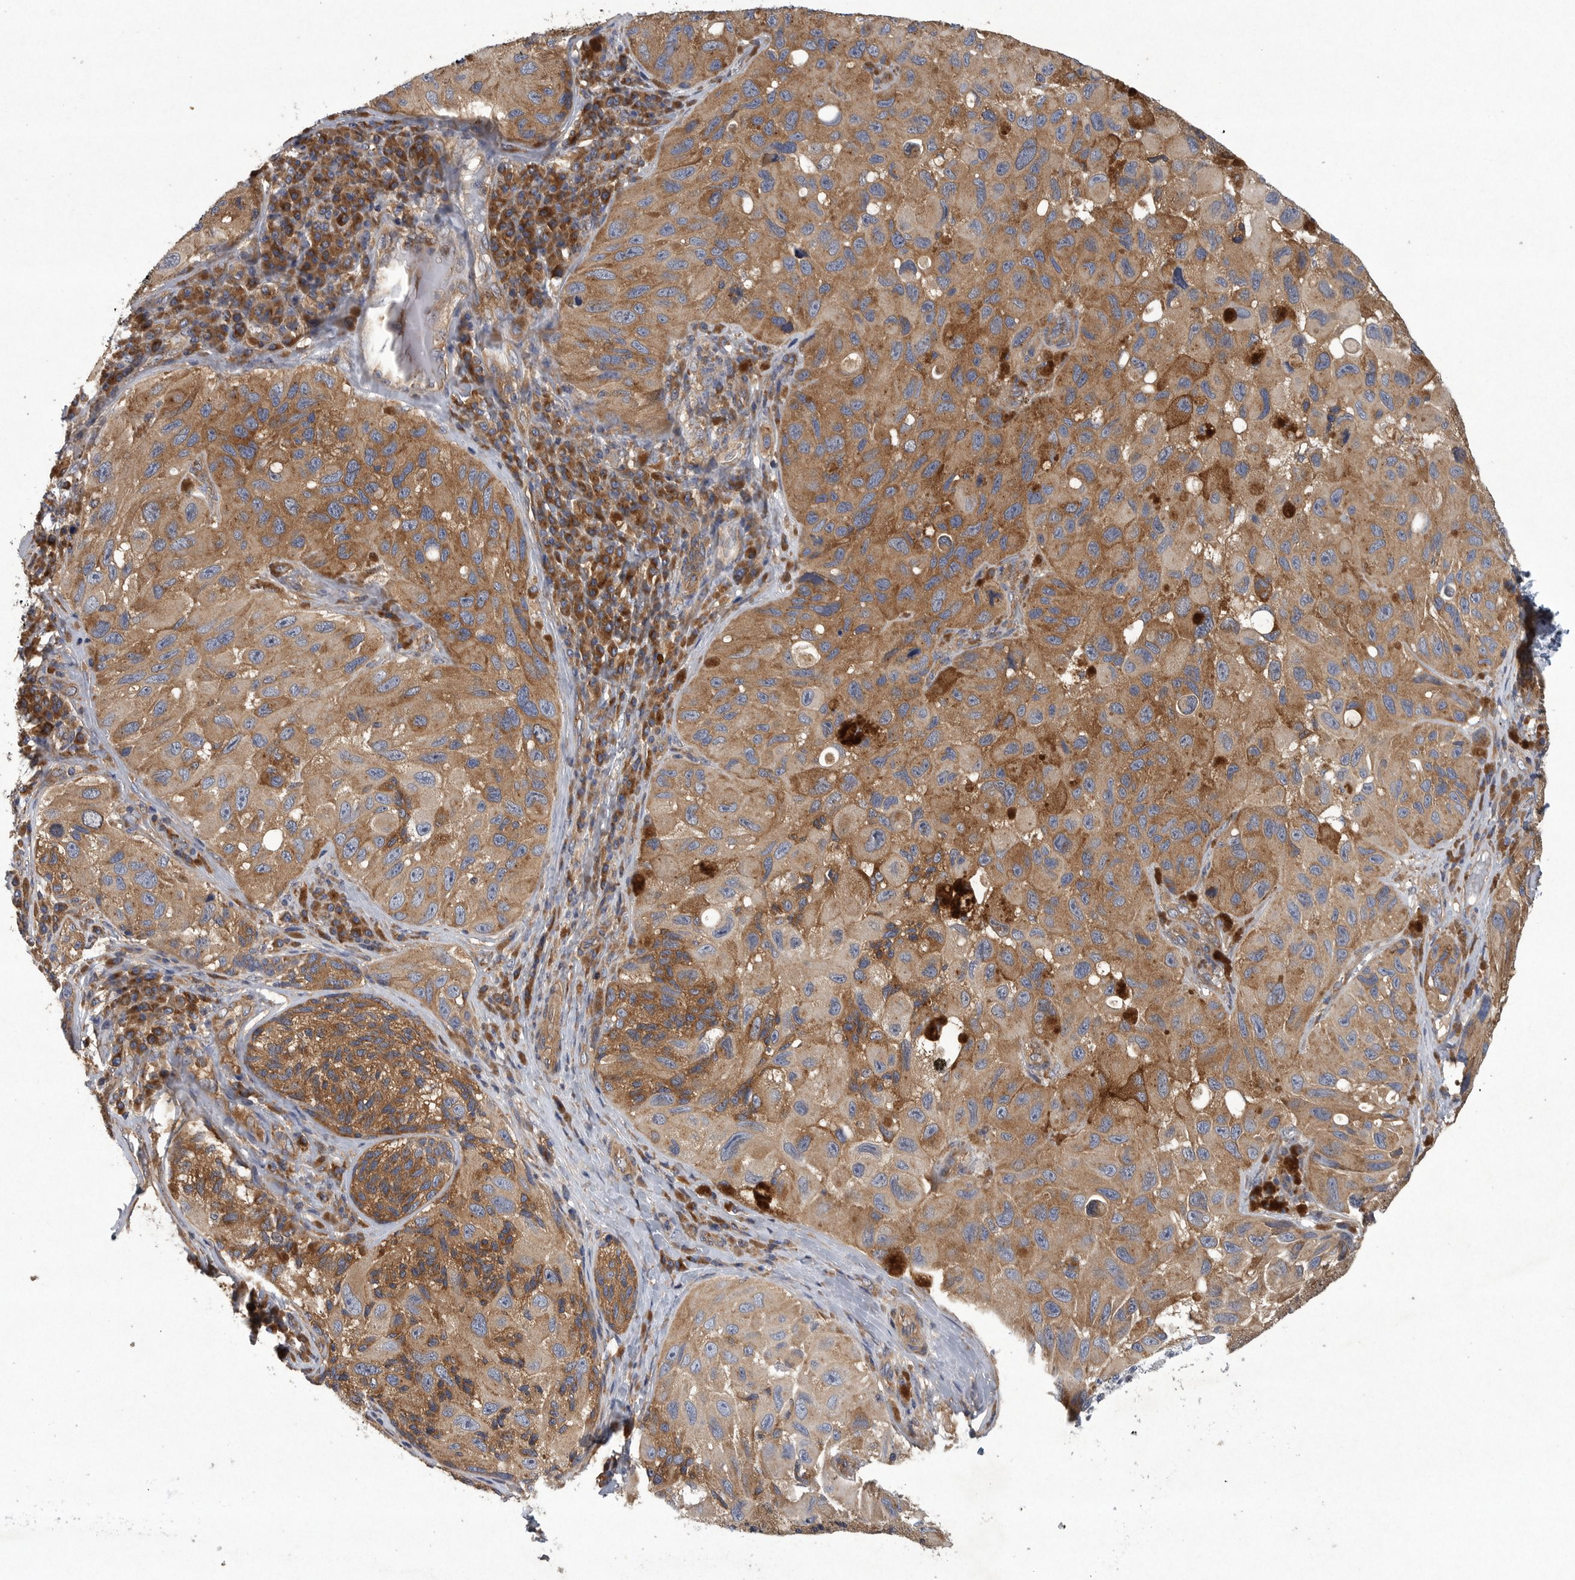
{"staining": {"intensity": "moderate", "quantity": ">75%", "location": "cytoplasmic/membranous"}, "tissue": "melanoma", "cell_type": "Tumor cells", "image_type": "cancer", "snomed": [{"axis": "morphology", "description": "Malignant melanoma, NOS"}, {"axis": "topography", "description": "Skin"}], "caption": "Immunohistochemistry micrograph of neoplastic tissue: melanoma stained using immunohistochemistry (IHC) displays medium levels of moderate protein expression localized specifically in the cytoplasmic/membranous of tumor cells, appearing as a cytoplasmic/membranous brown color.", "gene": "OXR1", "patient": {"sex": "female", "age": 73}}